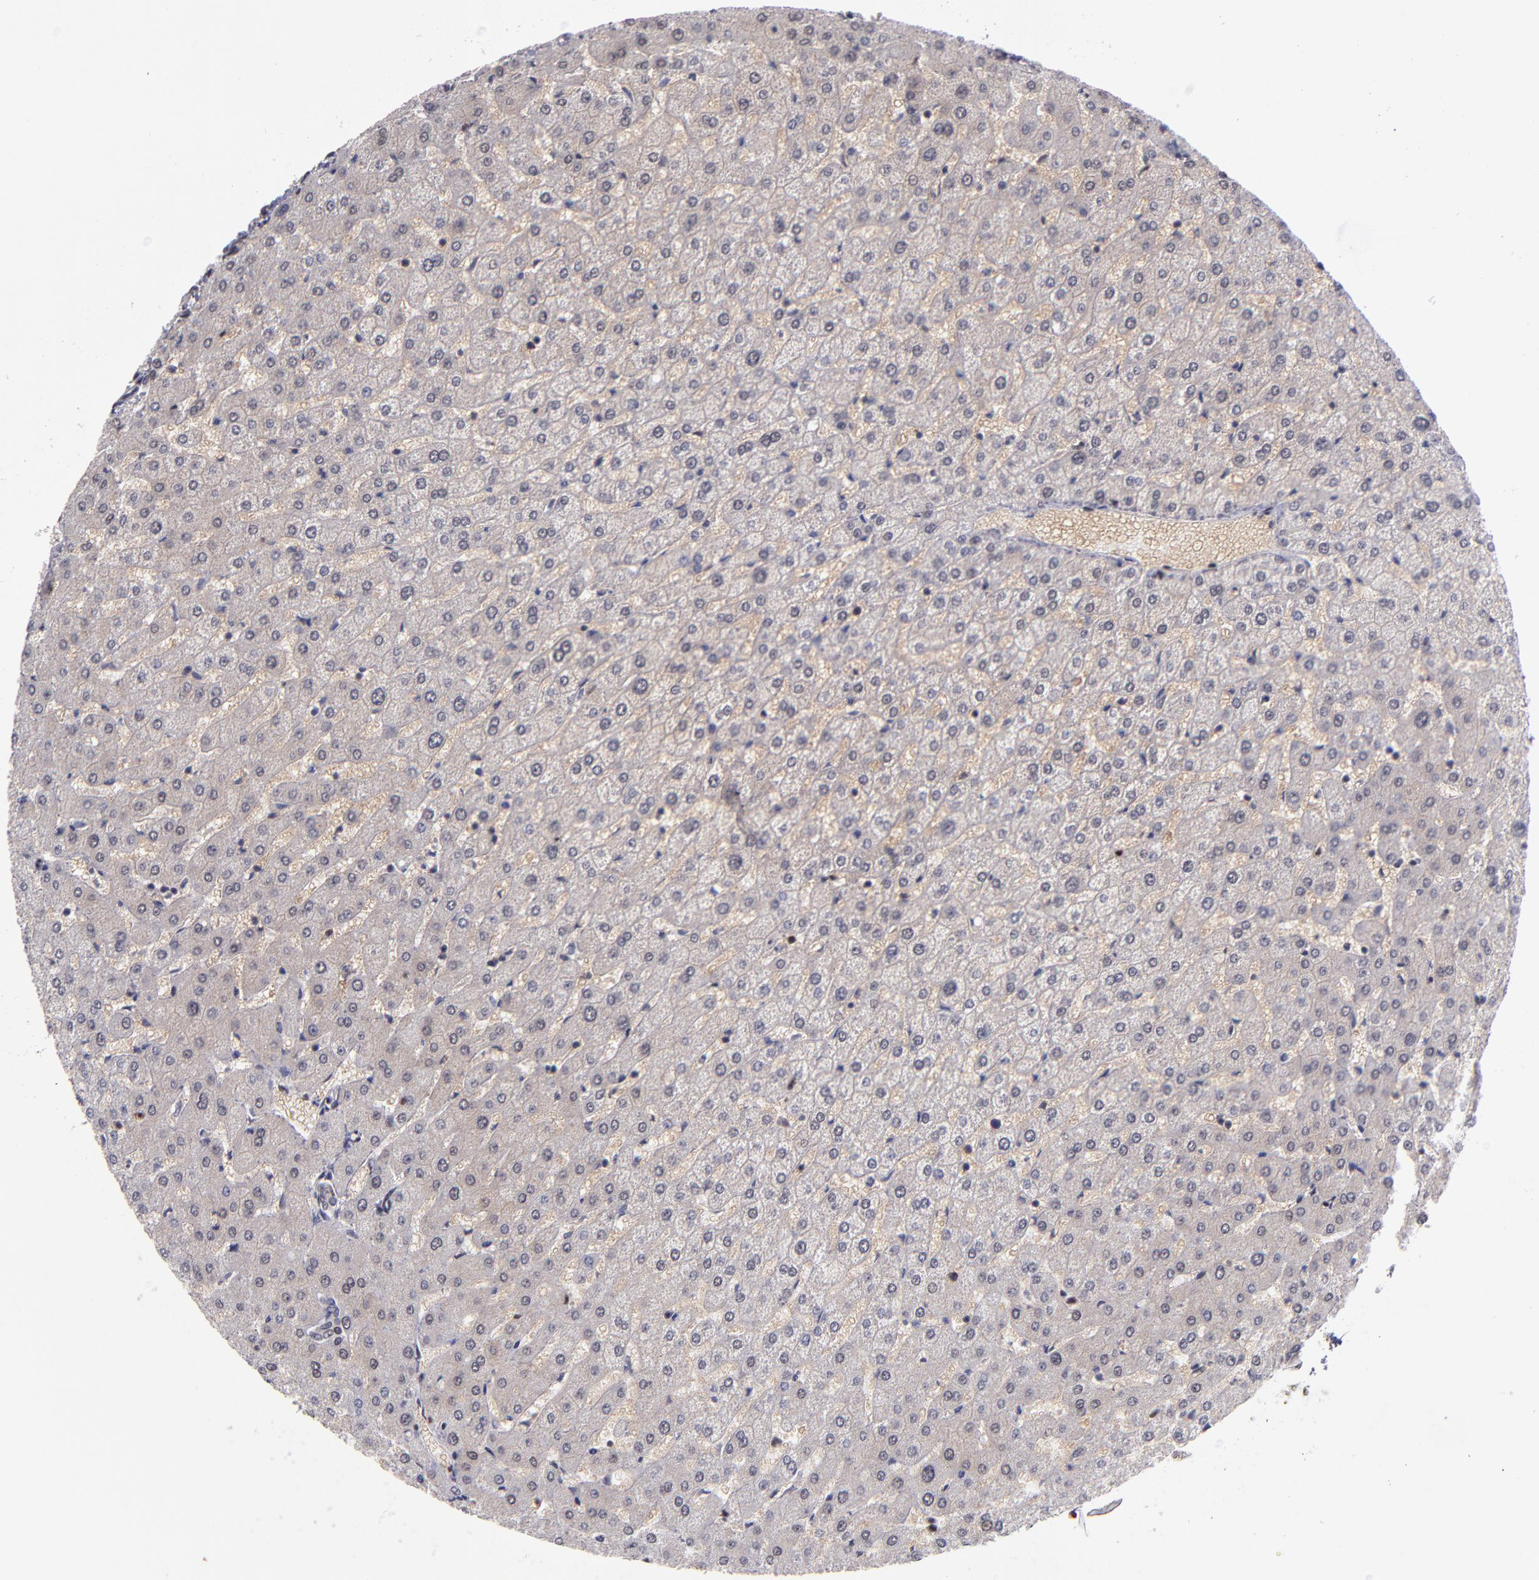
{"staining": {"intensity": "moderate", "quantity": "25%-75%", "location": "nuclear"}, "tissue": "liver", "cell_type": "Cholangiocytes", "image_type": "normal", "snomed": [{"axis": "morphology", "description": "Normal tissue, NOS"}, {"axis": "morphology", "description": "Fibrosis, NOS"}, {"axis": "topography", "description": "Liver"}], "caption": "Immunohistochemistry (IHC) image of unremarkable liver: human liver stained using immunohistochemistry exhibits medium levels of moderate protein expression localized specifically in the nuclear of cholangiocytes, appearing as a nuclear brown color.", "gene": "EP300", "patient": {"sex": "female", "age": 29}}